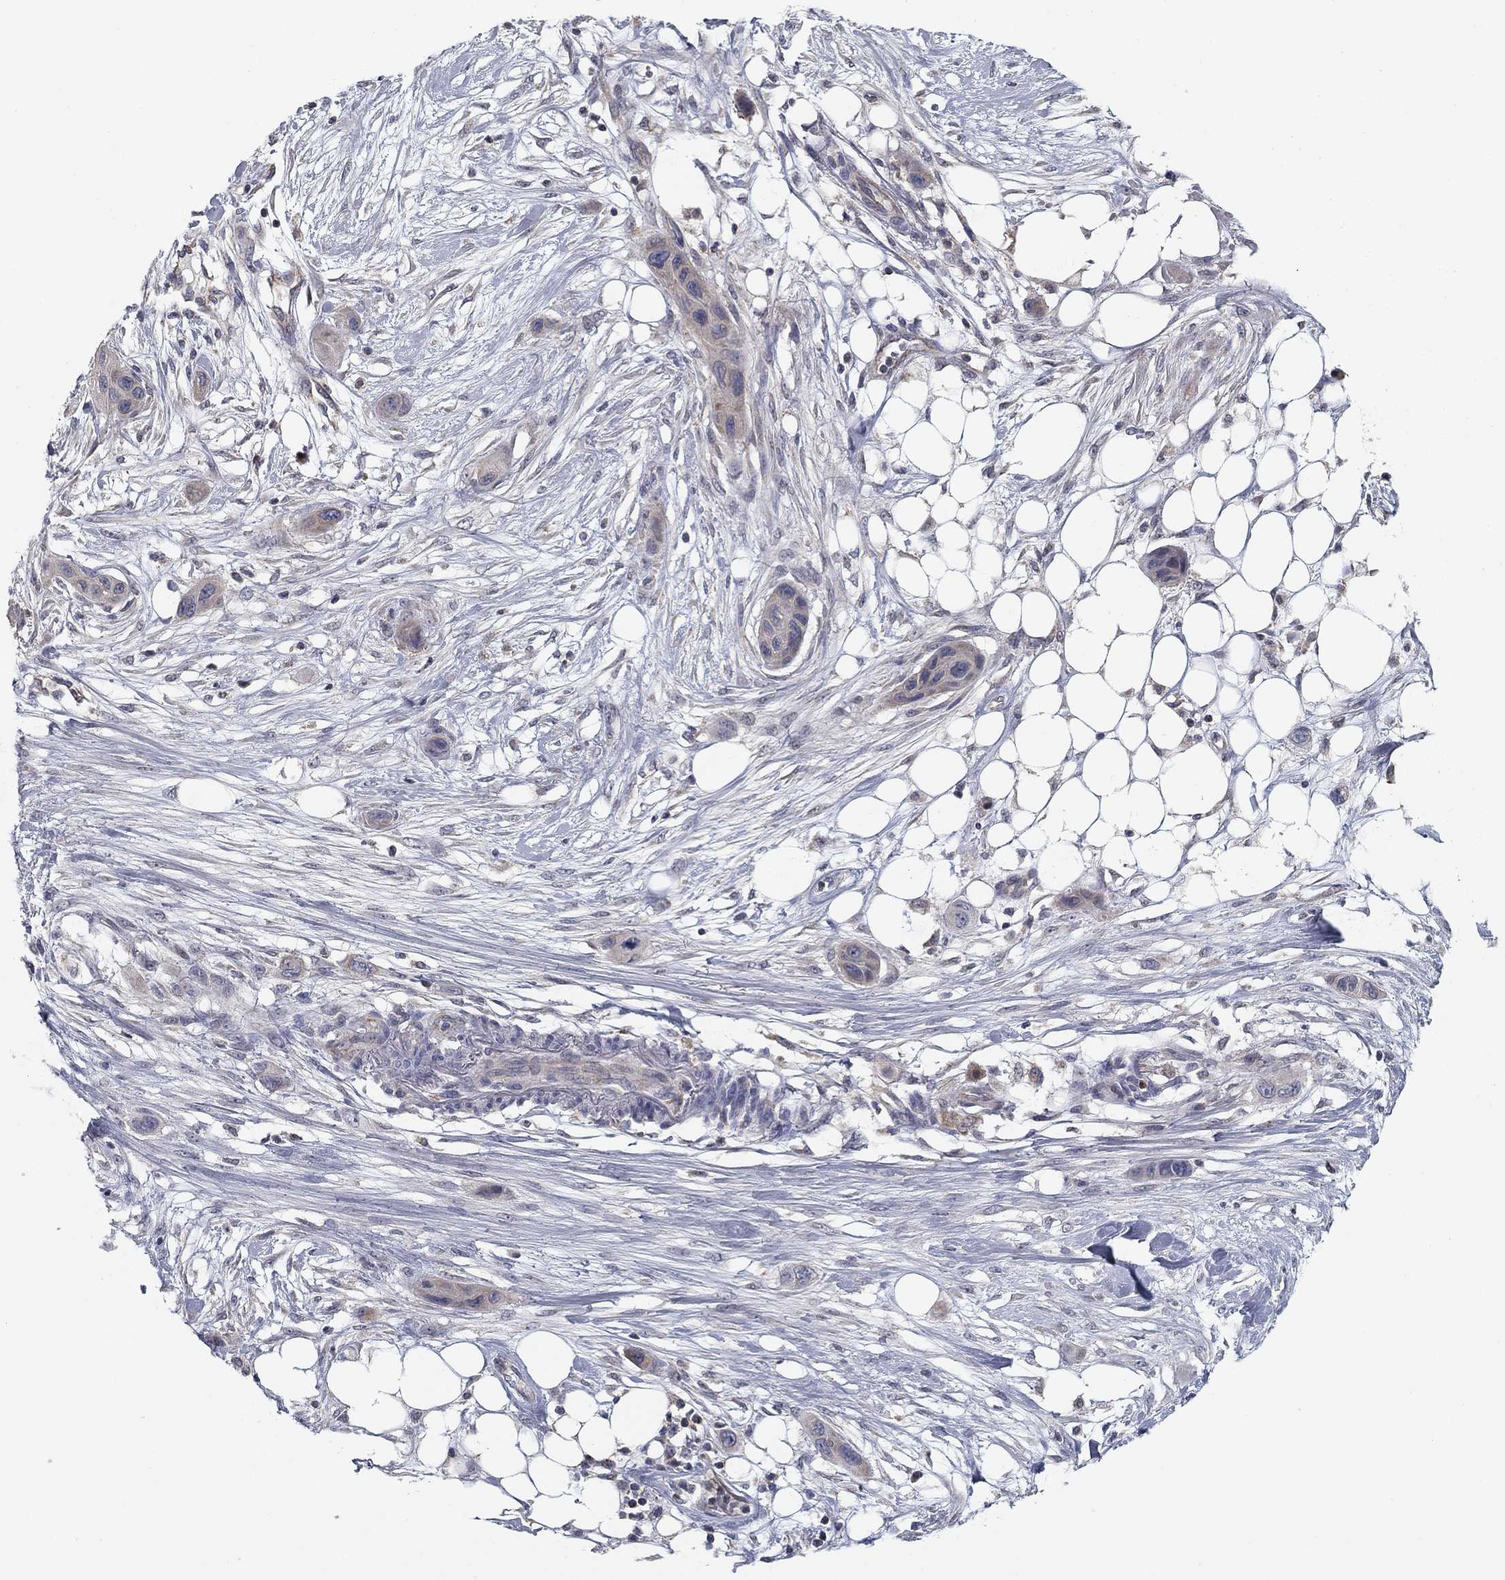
{"staining": {"intensity": "negative", "quantity": "none", "location": "none"}, "tissue": "skin cancer", "cell_type": "Tumor cells", "image_type": "cancer", "snomed": [{"axis": "morphology", "description": "Squamous cell carcinoma, NOS"}, {"axis": "topography", "description": "Skin"}], "caption": "This is an immunohistochemistry photomicrograph of human squamous cell carcinoma (skin). There is no staining in tumor cells.", "gene": "SLC2A9", "patient": {"sex": "male", "age": 79}}